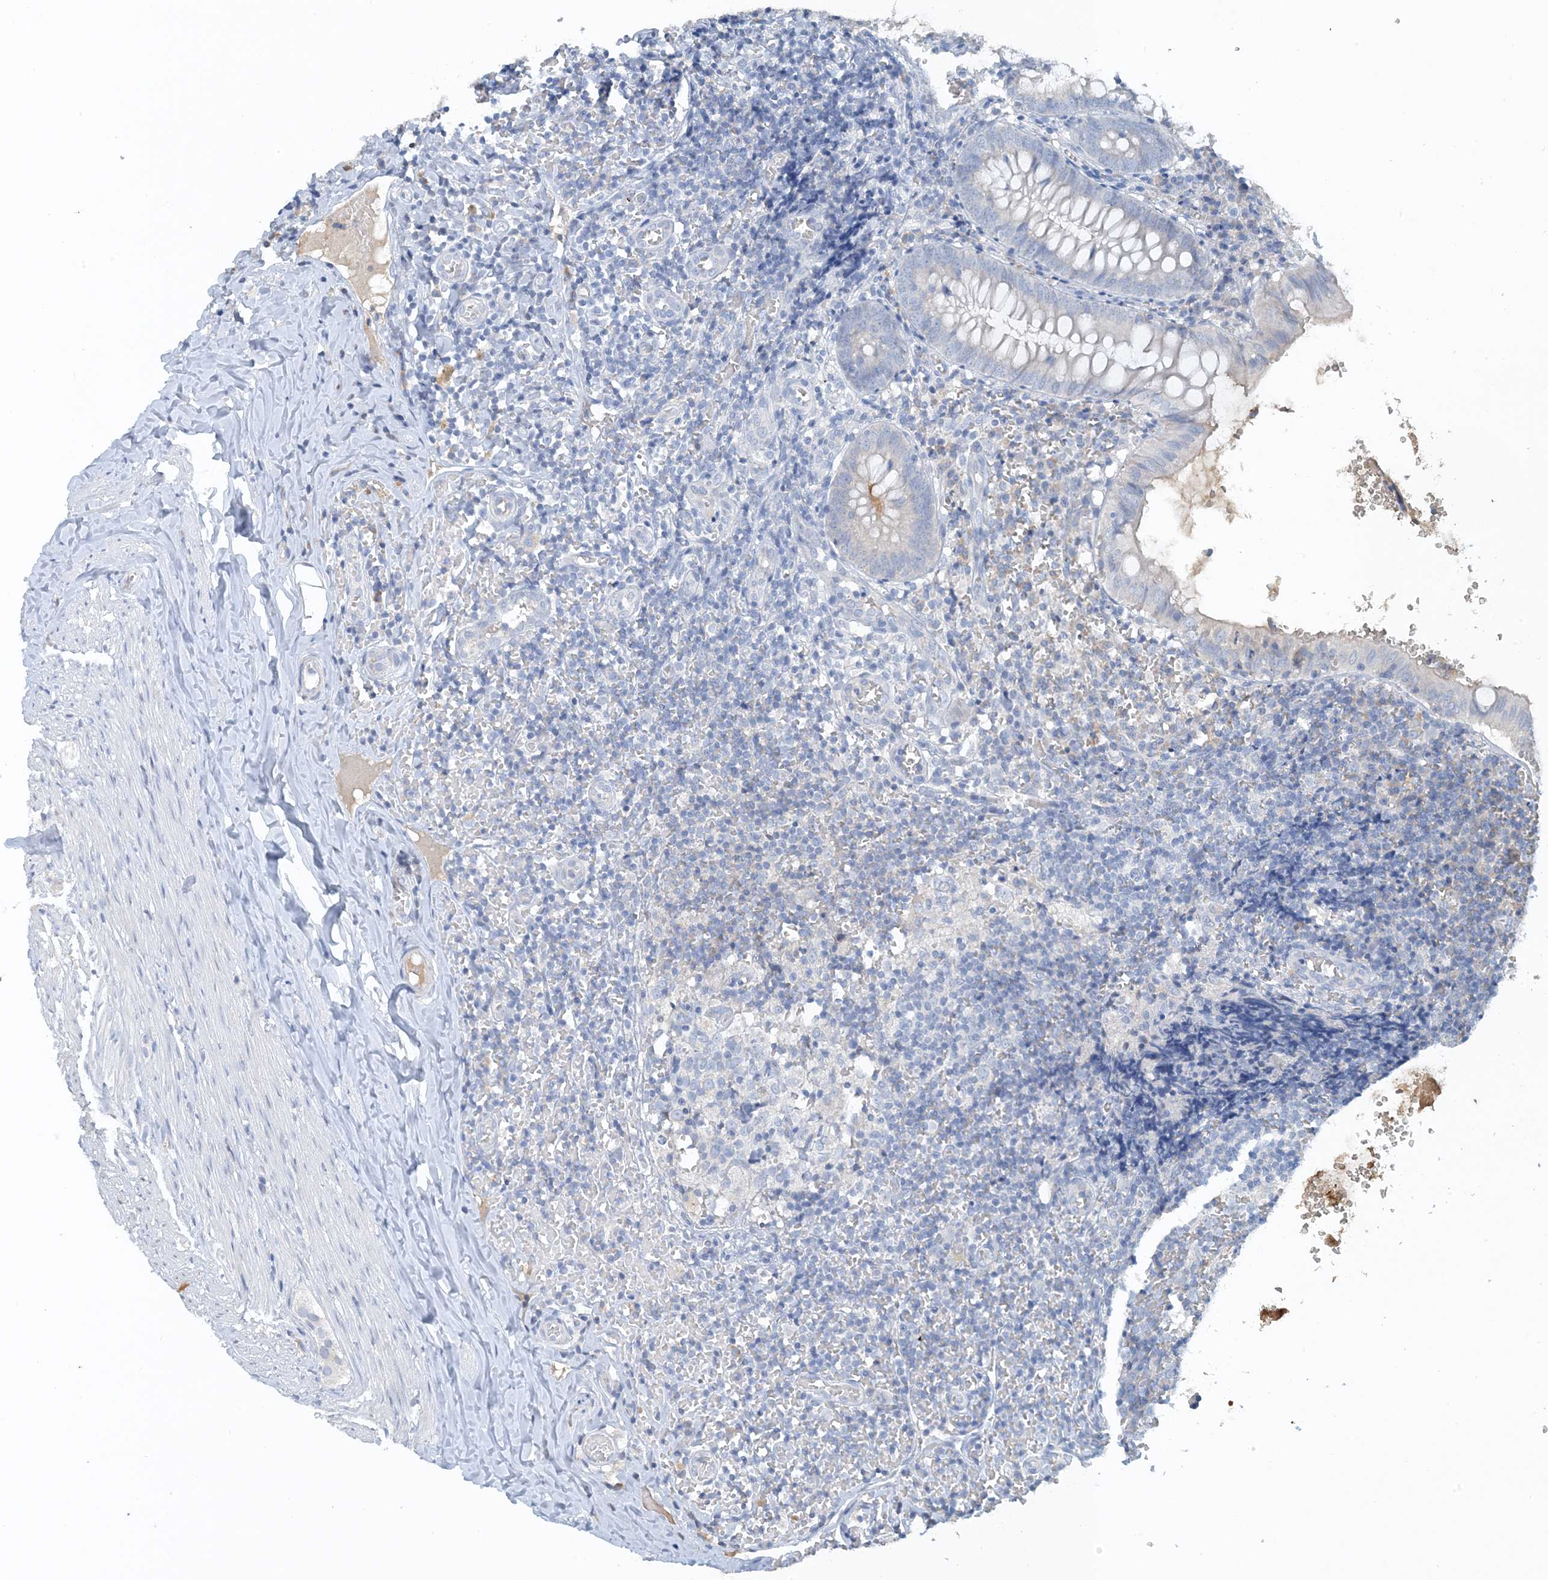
{"staining": {"intensity": "negative", "quantity": "none", "location": "none"}, "tissue": "appendix", "cell_type": "Glandular cells", "image_type": "normal", "snomed": [{"axis": "morphology", "description": "Normal tissue, NOS"}, {"axis": "topography", "description": "Appendix"}], "caption": "An image of appendix stained for a protein exhibits no brown staining in glandular cells.", "gene": "CTRL", "patient": {"sex": "male", "age": 8}}